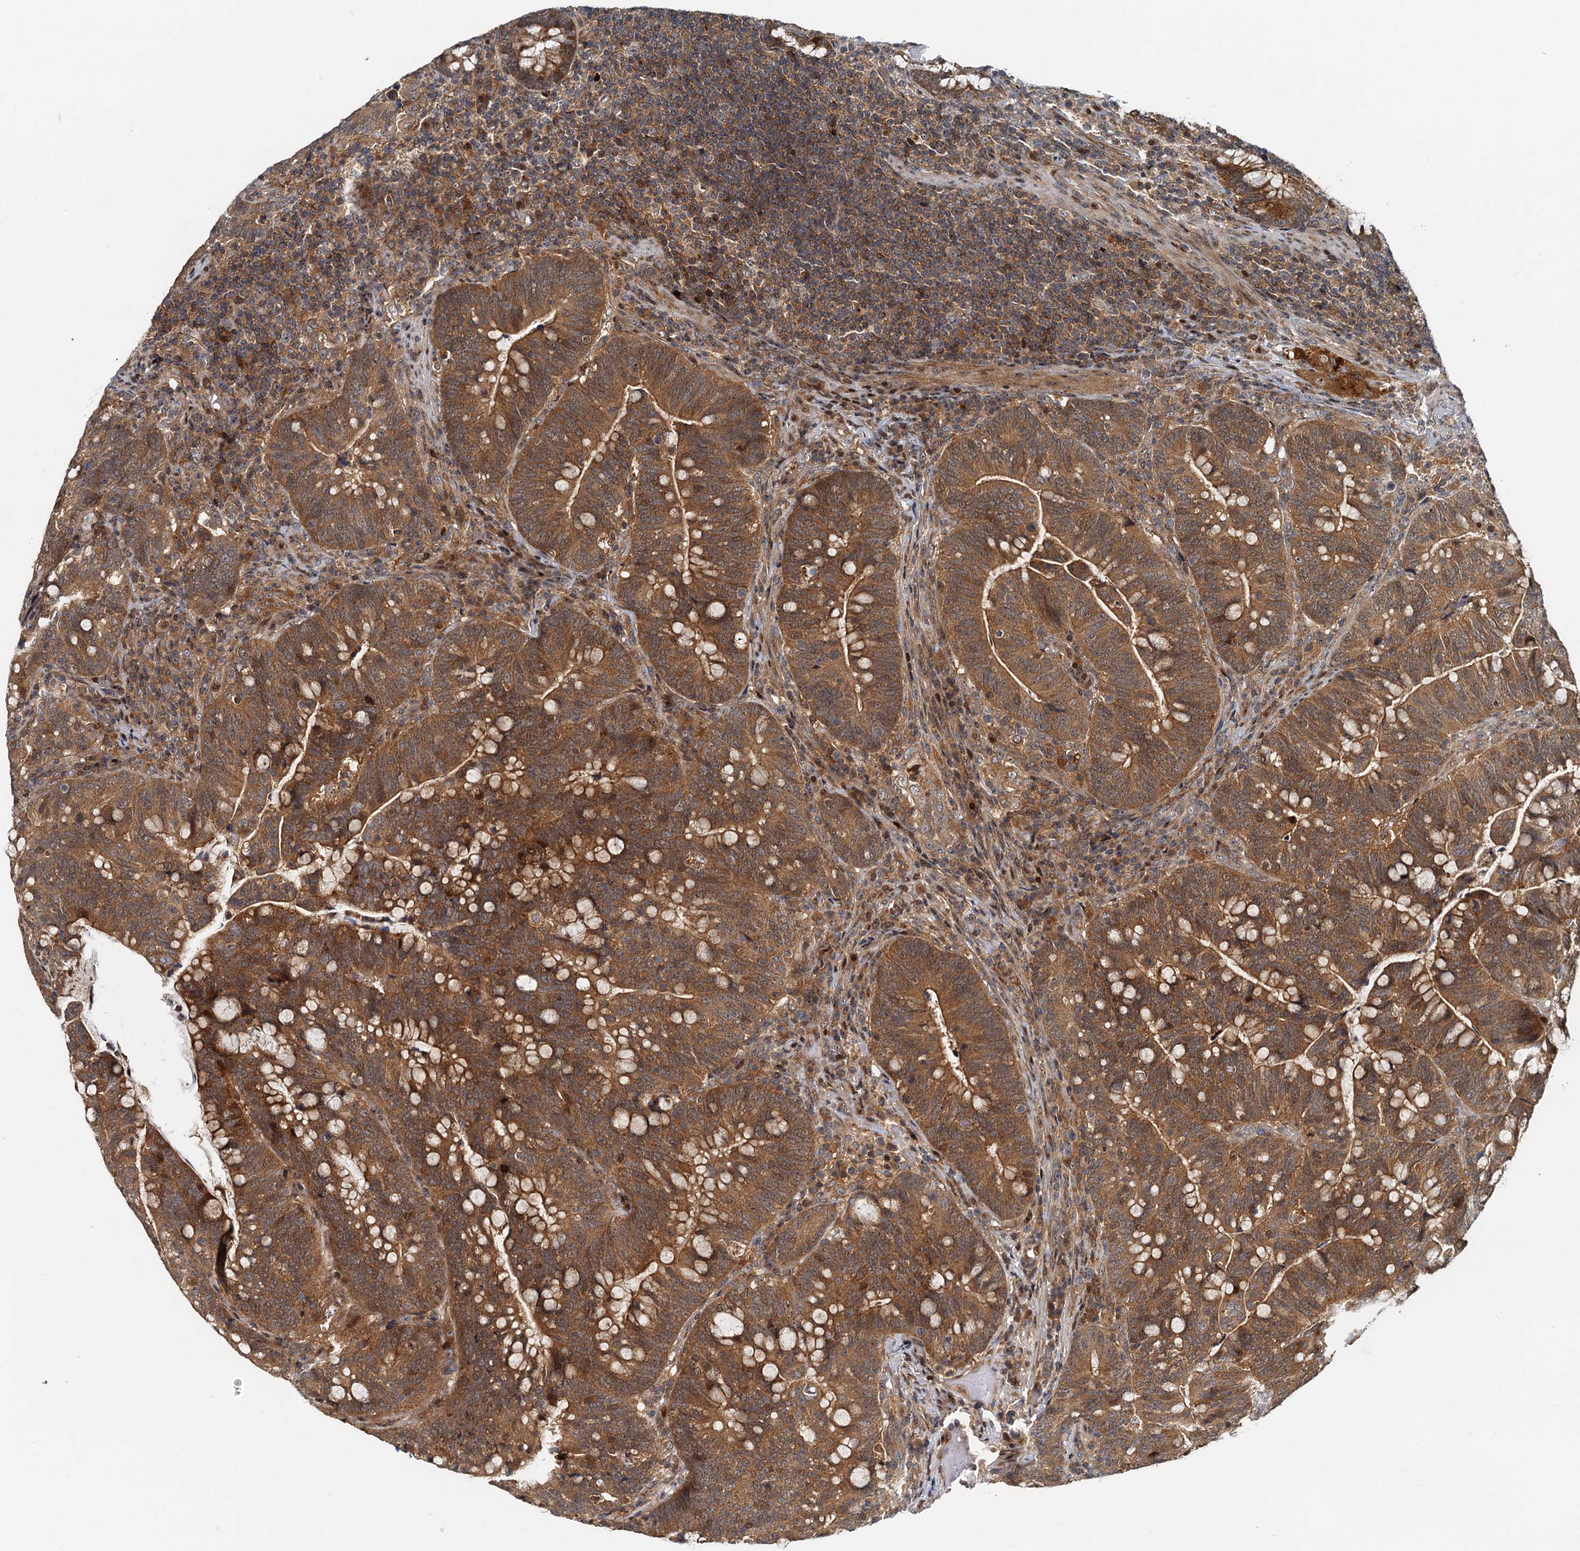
{"staining": {"intensity": "moderate", "quantity": ">75%", "location": "cytoplasmic/membranous"}, "tissue": "colorectal cancer", "cell_type": "Tumor cells", "image_type": "cancer", "snomed": [{"axis": "morphology", "description": "Normal tissue, NOS"}, {"axis": "morphology", "description": "Adenocarcinoma, NOS"}, {"axis": "topography", "description": "Colon"}], "caption": "There is medium levels of moderate cytoplasmic/membranous positivity in tumor cells of colorectal cancer, as demonstrated by immunohistochemical staining (brown color).", "gene": "TOLLIP", "patient": {"sex": "female", "age": 66}}